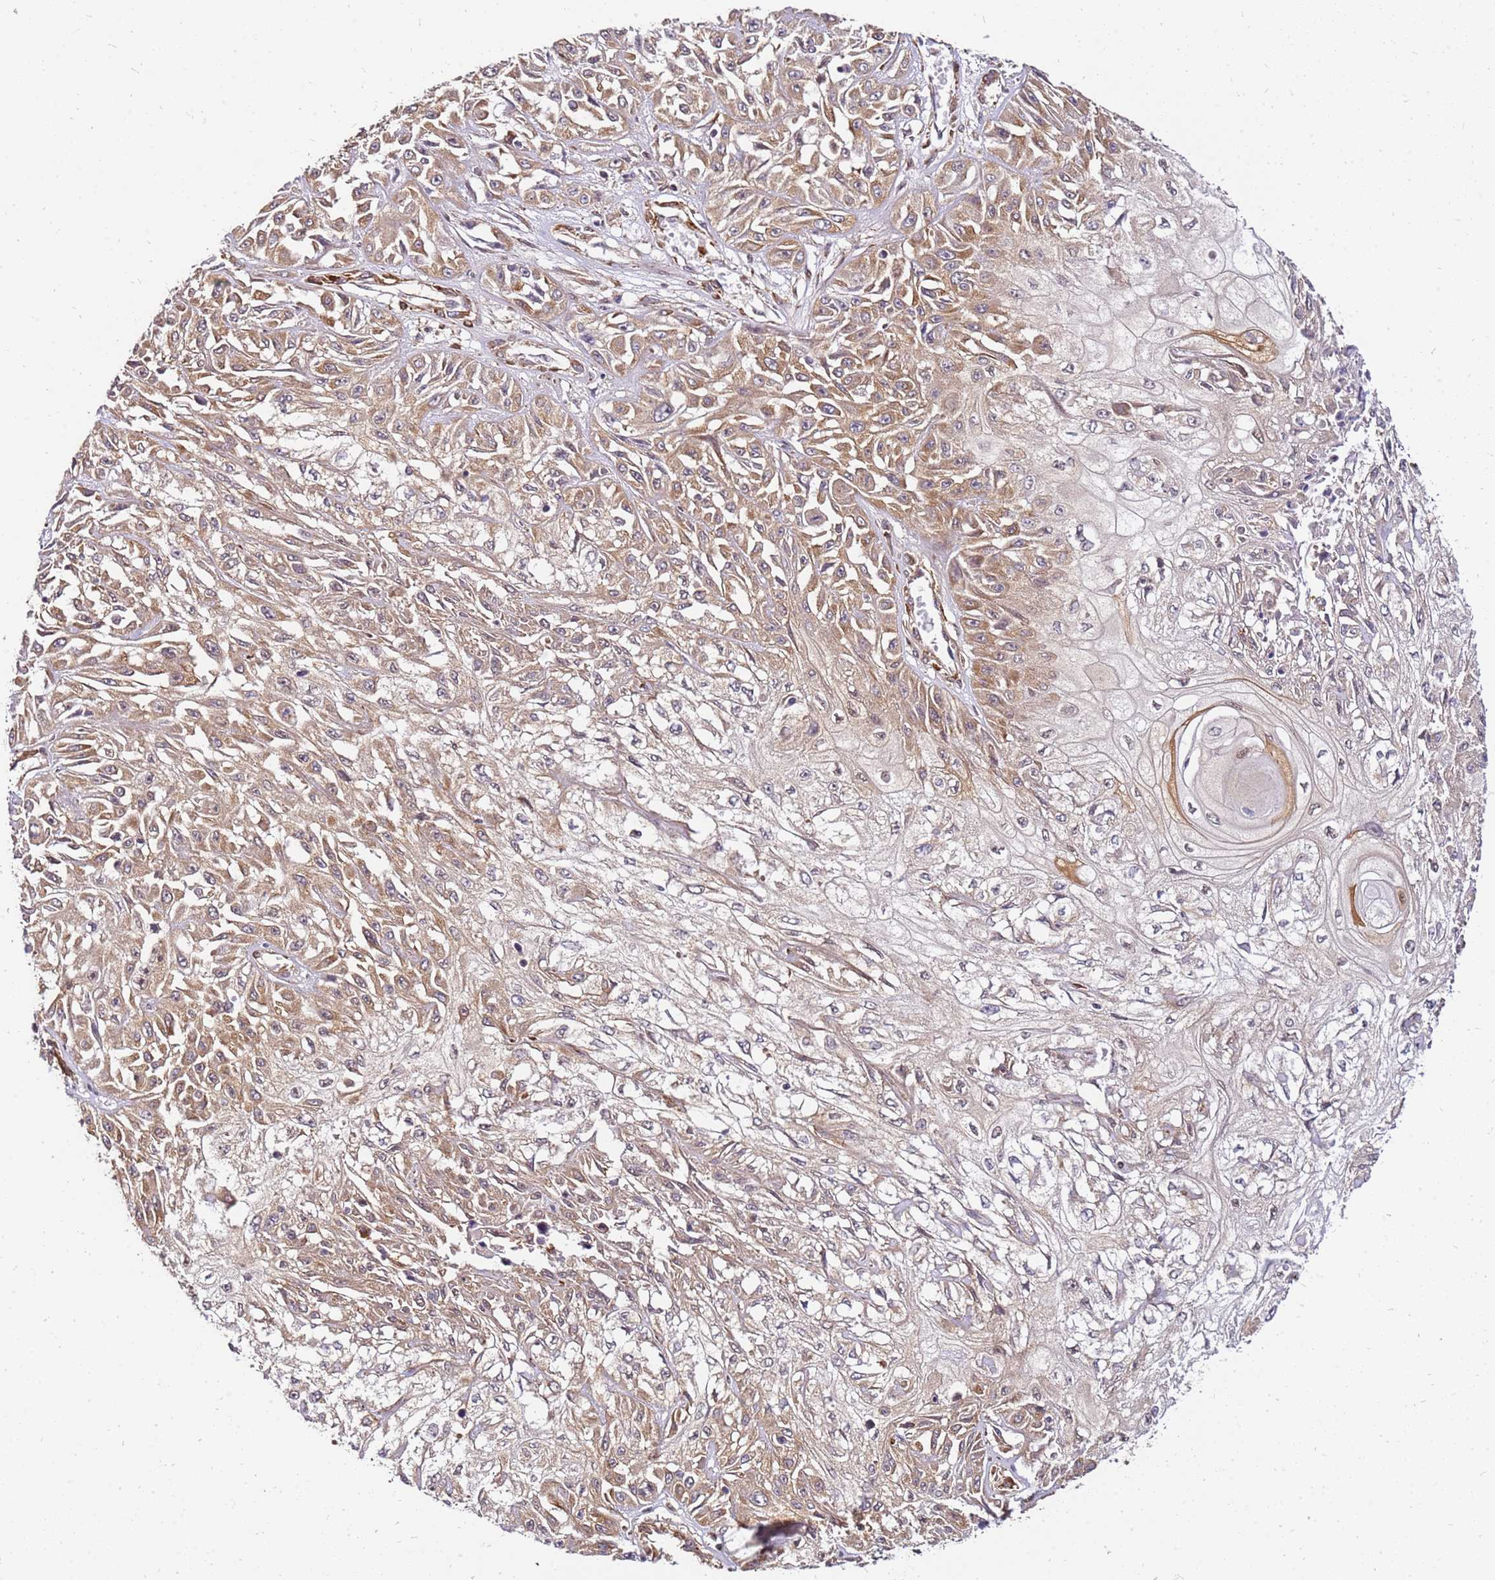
{"staining": {"intensity": "moderate", "quantity": "25%-75%", "location": "cytoplasmic/membranous"}, "tissue": "skin cancer", "cell_type": "Tumor cells", "image_type": "cancer", "snomed": [{"axis": "morphology", "description": "Squamous cell carcinoma, NOS"}, {"axis": "morphology", "description": "Squamous cell carcinoma, metastatic, NOS"}, {"axis": "topography", "description": "Skin"}, {"axis": "topography", "description": "Lymph node"}], "caption": "Tumor cells show medium levels of moderate cytoplasmic/membranous expression in about 25%-75% of cells in skin cancer (metastatic squamous cell carcinoma).", "gene": "PIH1D1", "patient": {"sex": "male", "age": 75}}